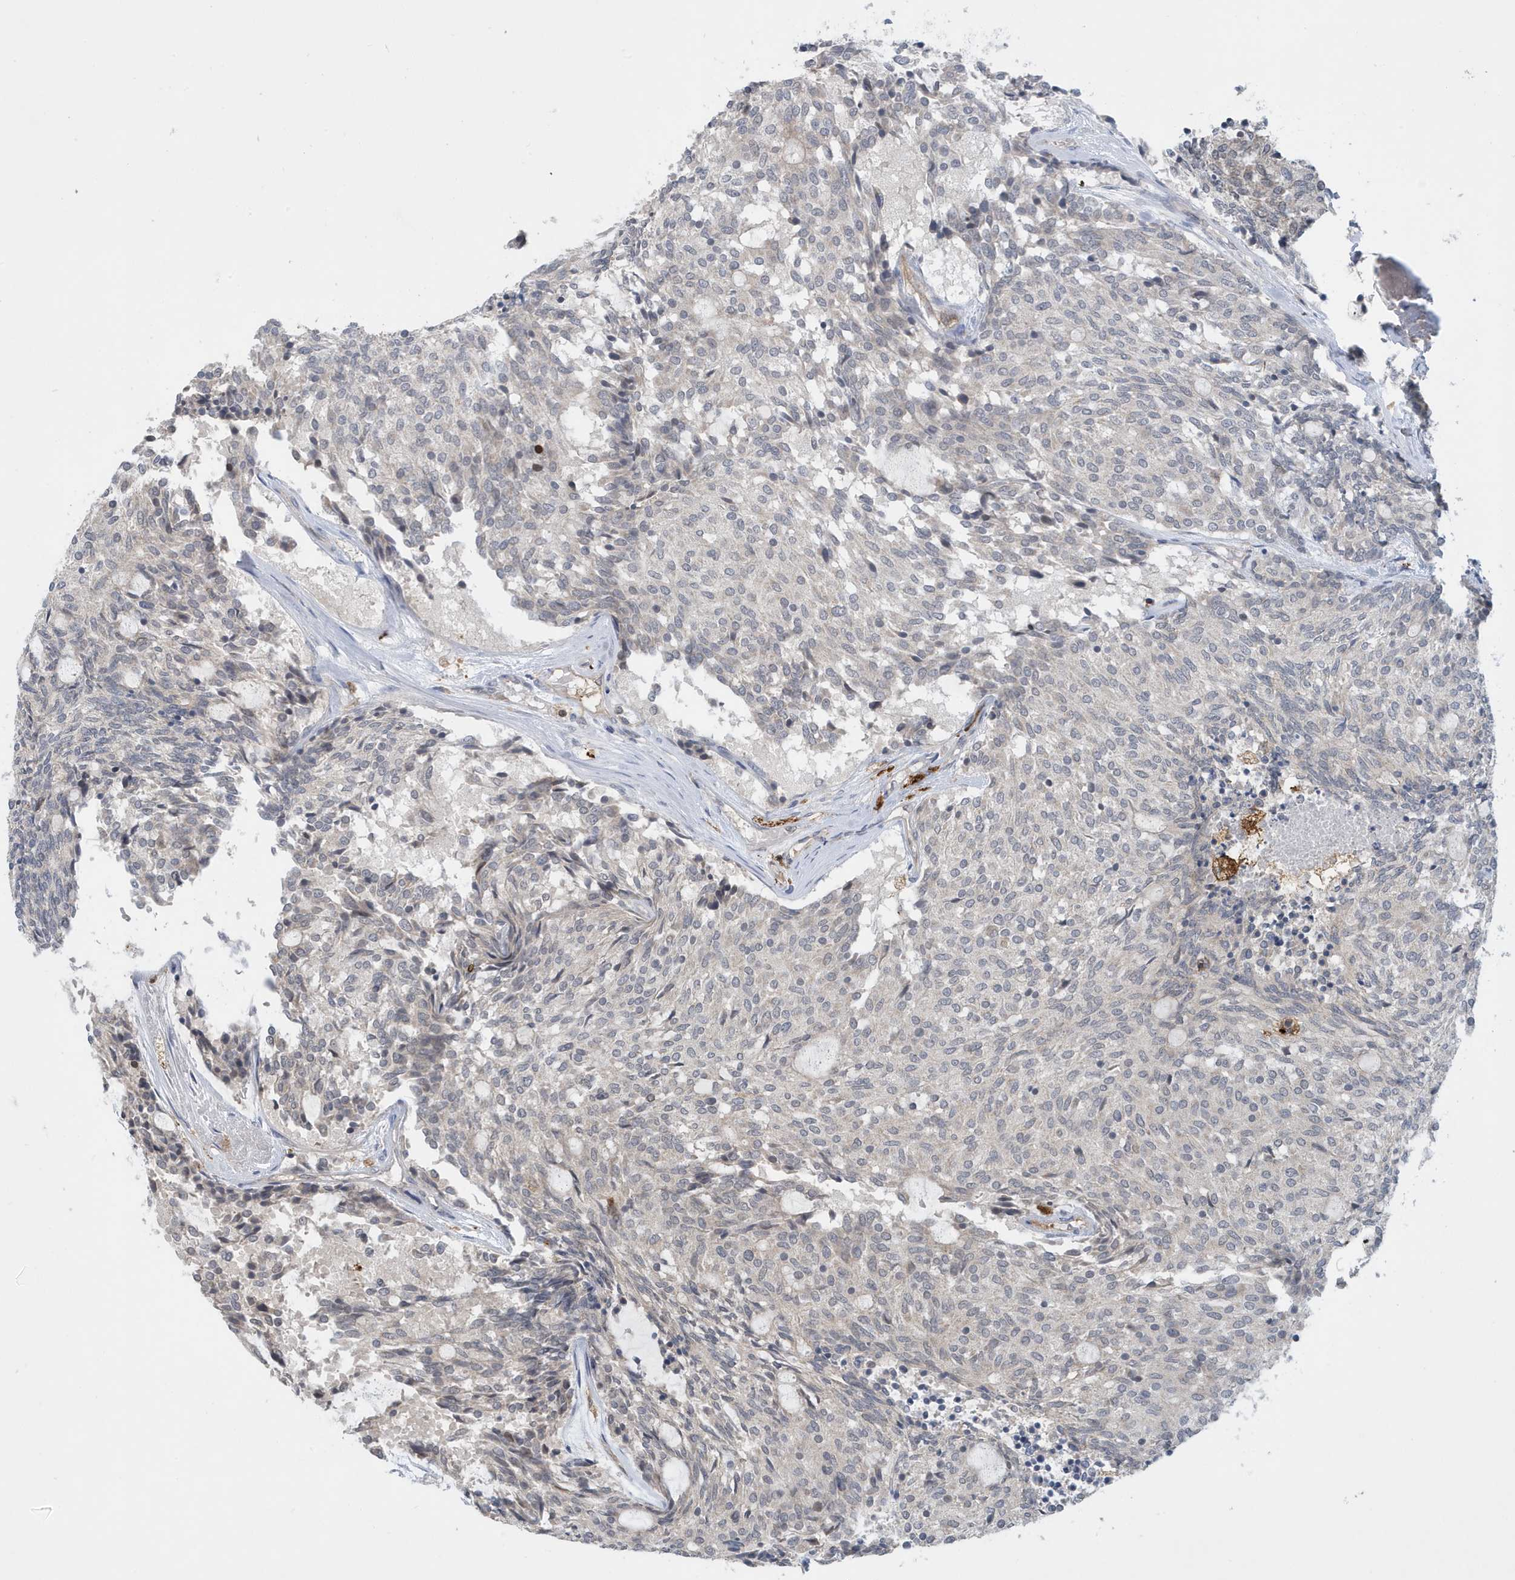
{"staining": {"intensity": "negative", "quantity": "none", "location": "none"}, "tissue": "carcinoid", "cell_type": "Tumor cells", "image_type": "cancer", "snomed": [{"axis": "morphology", "description": "Carcinoid, malignant, NOS"}, {"axis": "topography", "description": "Pancreas"}], "caption": "IHC of human carcinoid (malignant) shows no positivity in tumor cells. (DAB immunohistochemistry (IHC) with hematoxylin counter stain).", "gene": "NSUN3", "patient": {"sex": "female", "age": 54}}